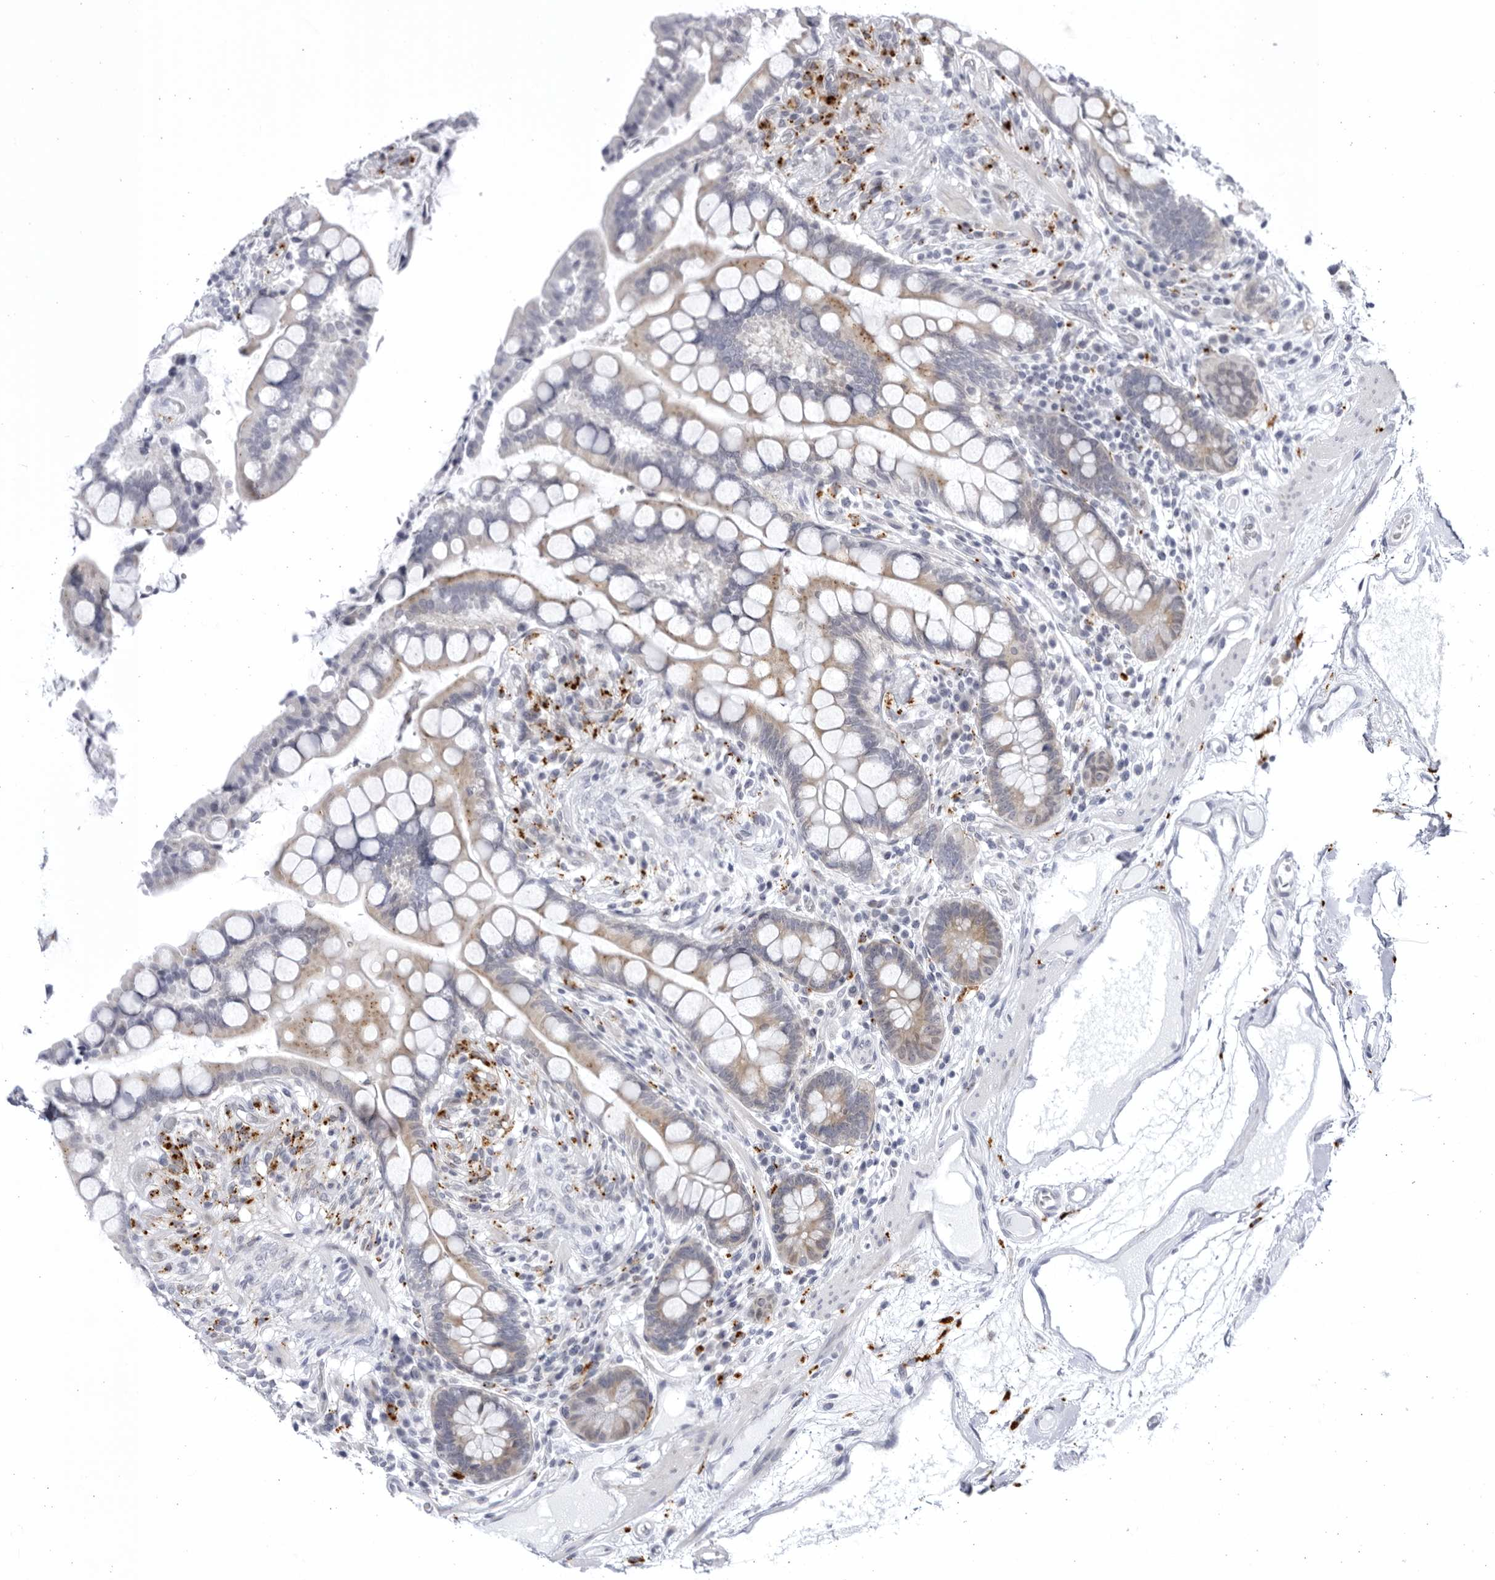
{"staining": {"intensity": "negative", "quantity": "none", "location": "none"}, "tissue": "colon", "cell_type": "Endothelial cells", "image_type": "normal", "snomed": [{"axis": "morphology", "description": "Normal tissue, NOS"}, {"axis": "topography", "description": "Colon"}], "caption": "Immunohistochemical staining of normal human colon displays no significant positivity in endothelial cells. (DAB immunohistochemistry (IHC) with hematoxylin counter stain).", "gene": "CCDC181", "patient": {"sex": "male", "age": 73}}